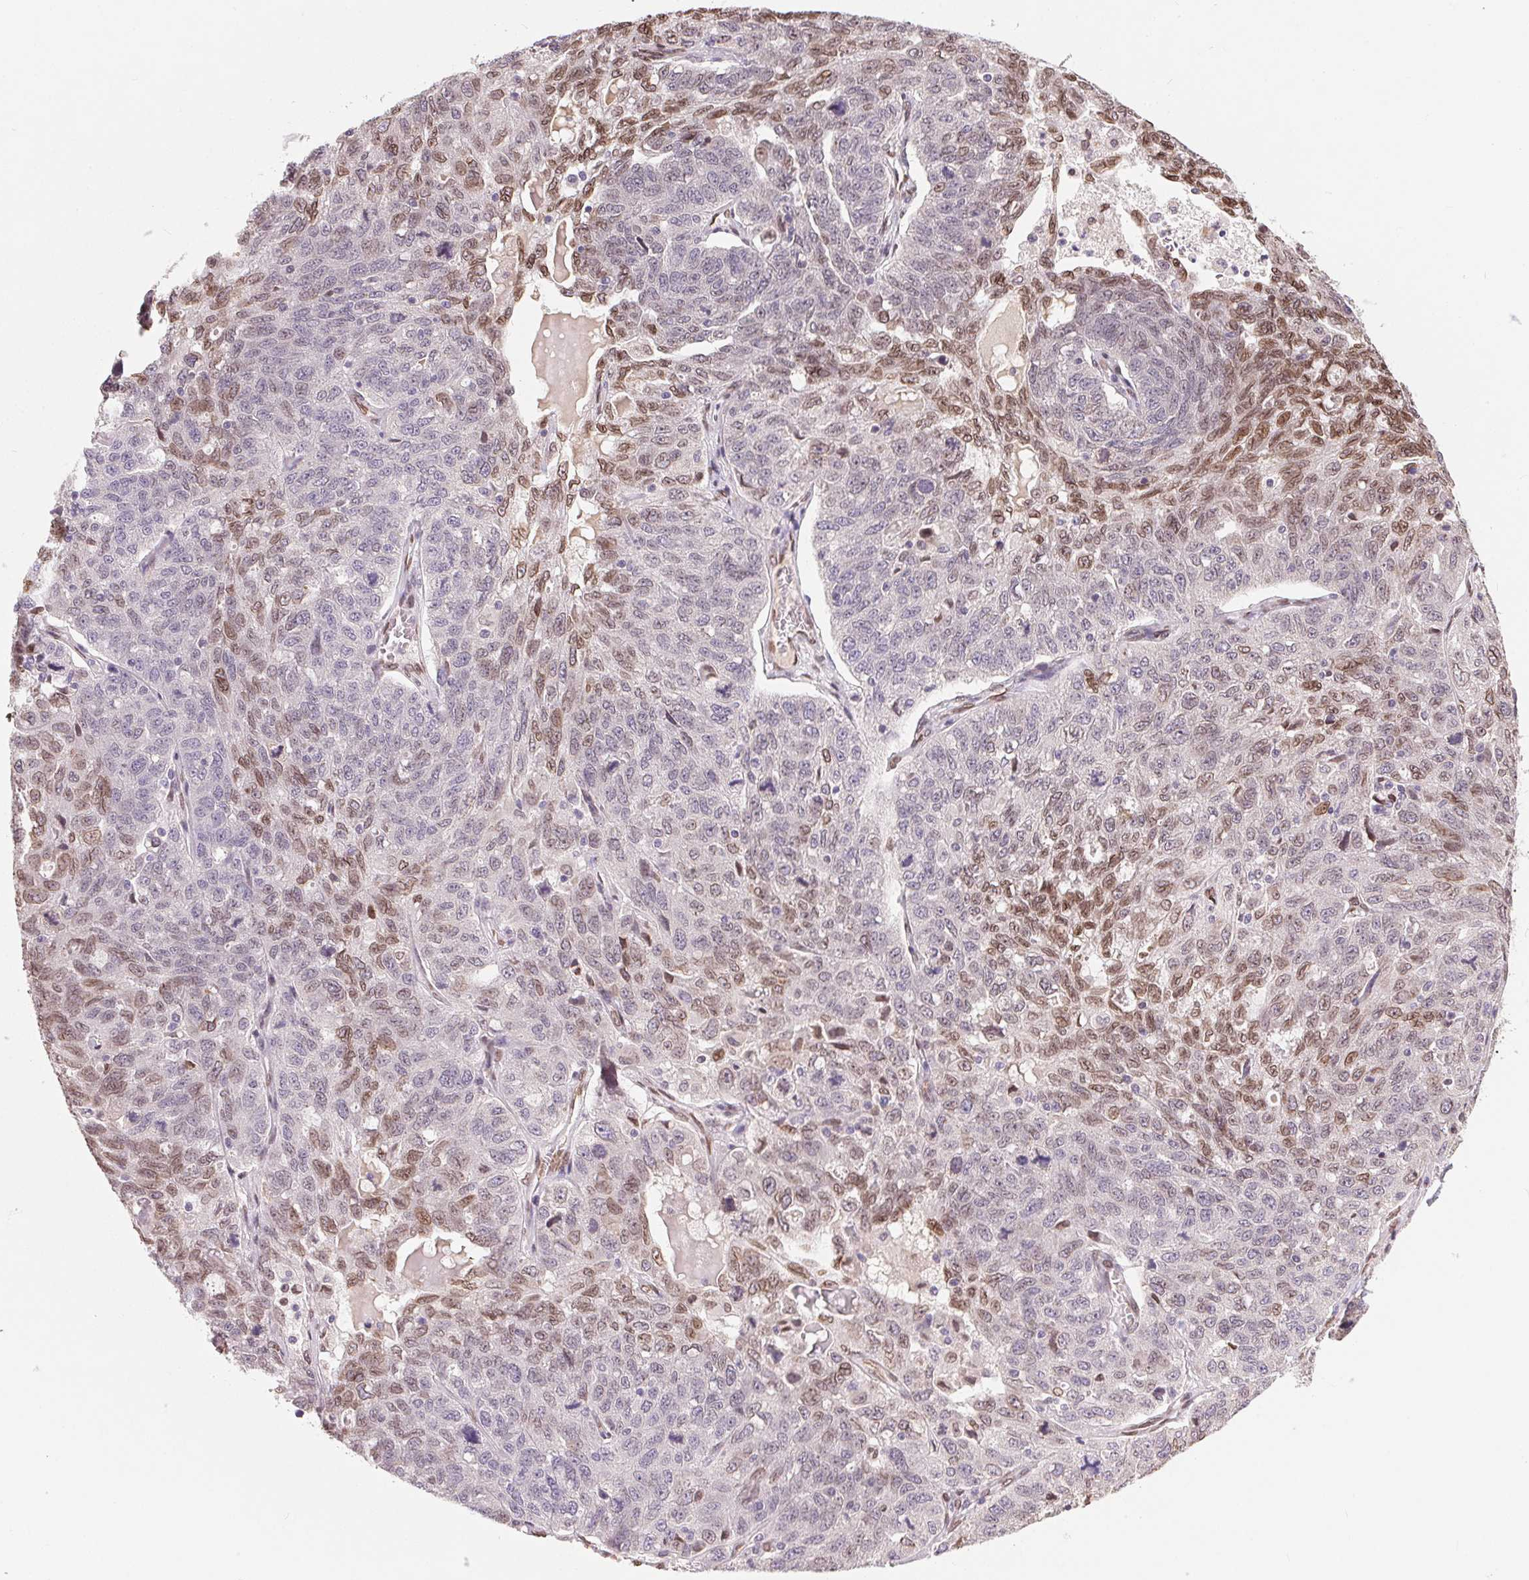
{"staining": {"intensity": "moderate", "quantity": "25%-75%", "location": "nuclear"}, "tissue": "ovarian cancer", "cell_type": "Tumor cells", "image_type": "cancer", "snomed": [{"axis": "morphology", "description": "Cystadenocarcinoma, serous, NOS"}, {"axis": "topography", "description": "Ovary"}], "caption": "IHC of human ovarian cancer displays medium levels of moderate nuclear positivity in about 25%-75% of tumor cells.", "gene": "TMEM175", "patient": {"sex": "female", "age": 71}}